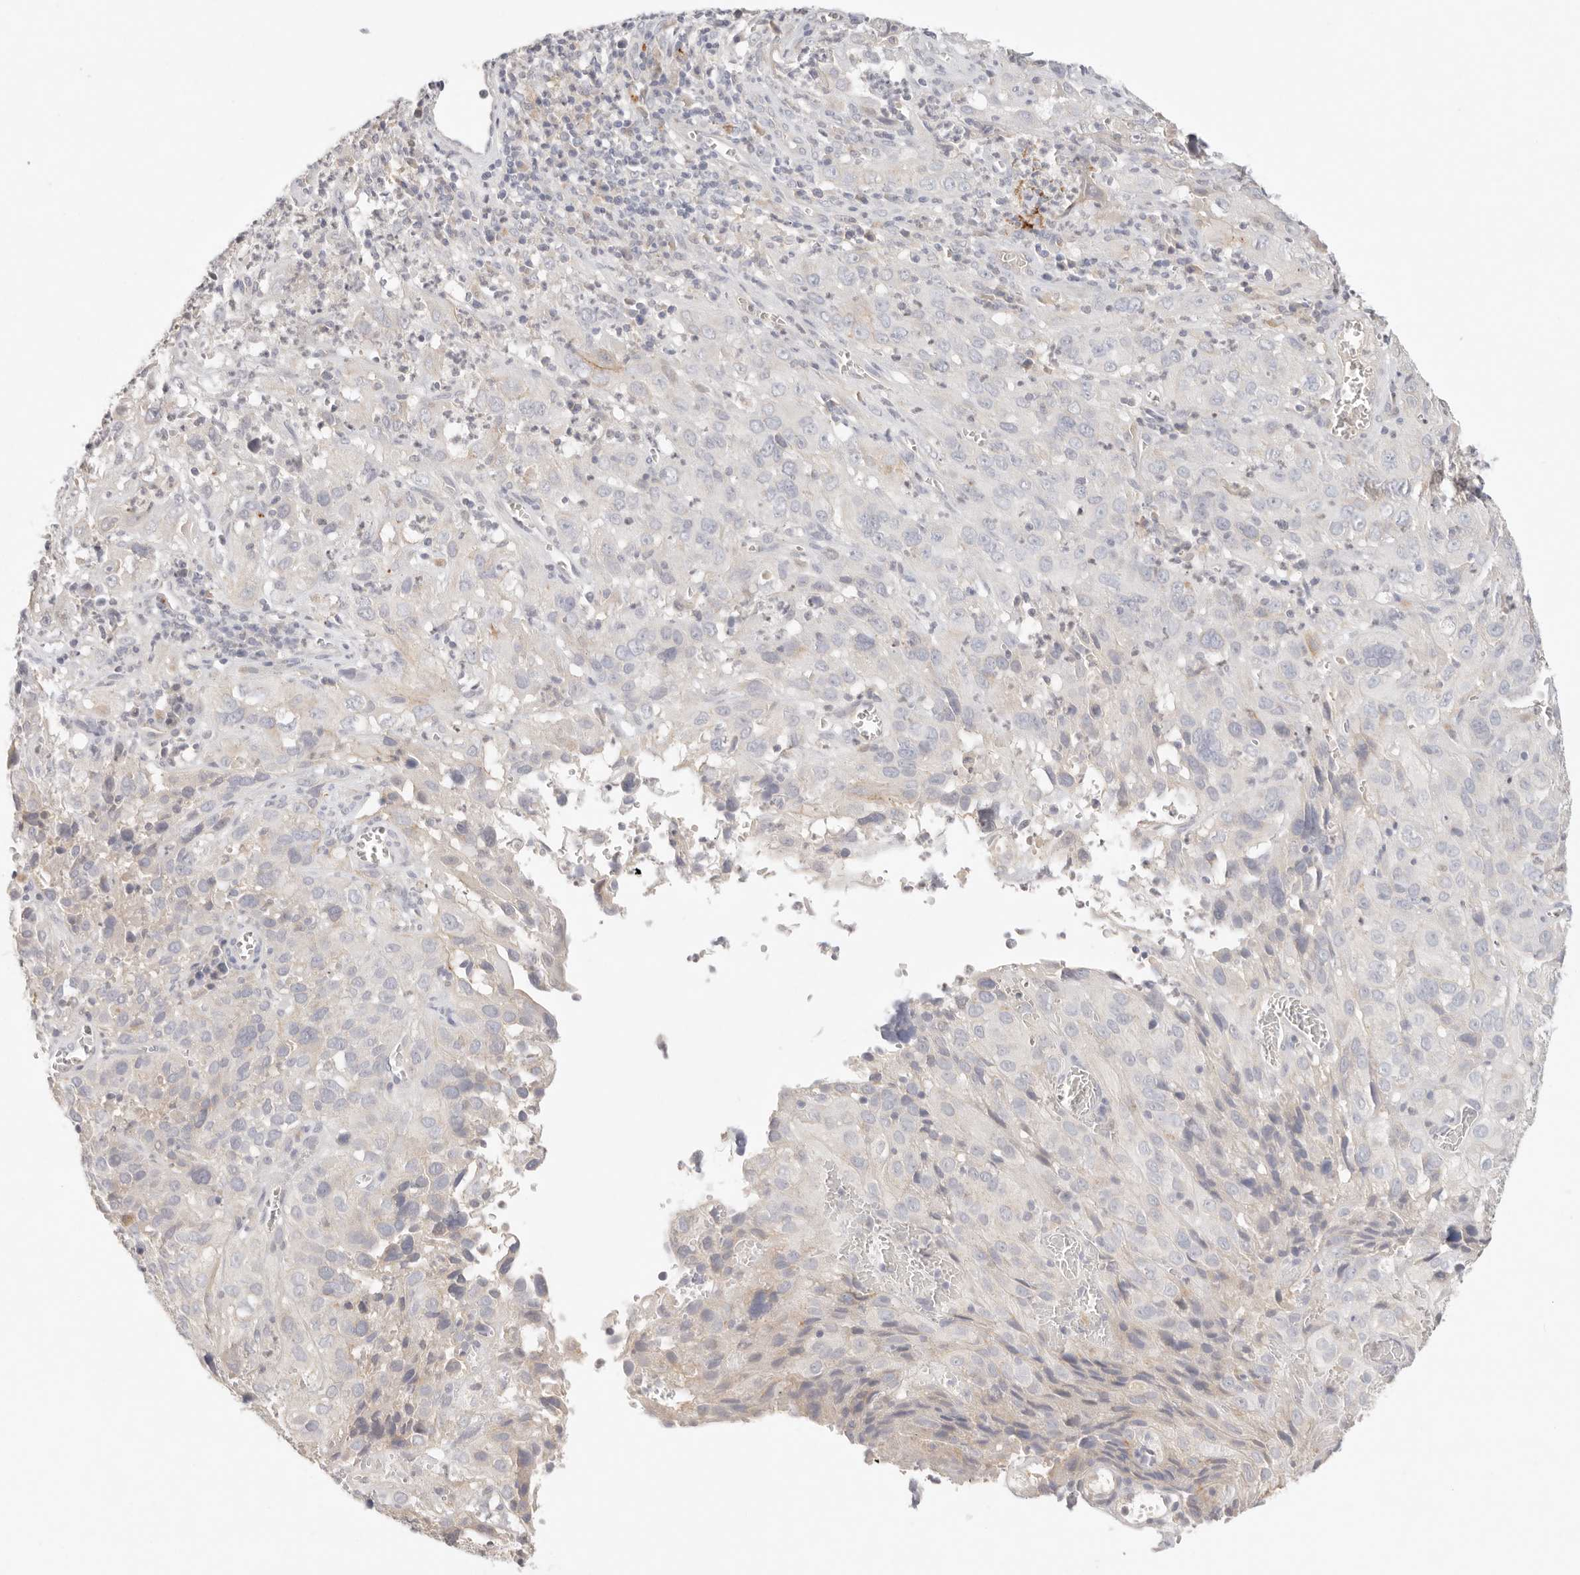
{"staining": {"intensity": "negative", "quantity": "none", "location": "none"}, "tissue": "cervical cancer", "cell_type": "Tumor cells", "image_type": "cancer", "snomed": [{"axis": "morphology", "description": "Squamous cell carcinoma, NOS"}, {"axis": "topography", "description": "Cervix"}], "caption": "An image of human cervical cancer (squamous cell carcinoma) is negative for staining in tumor cells.", "gene": "CEP120", "patient": {"sex": "female", "age": 32}}